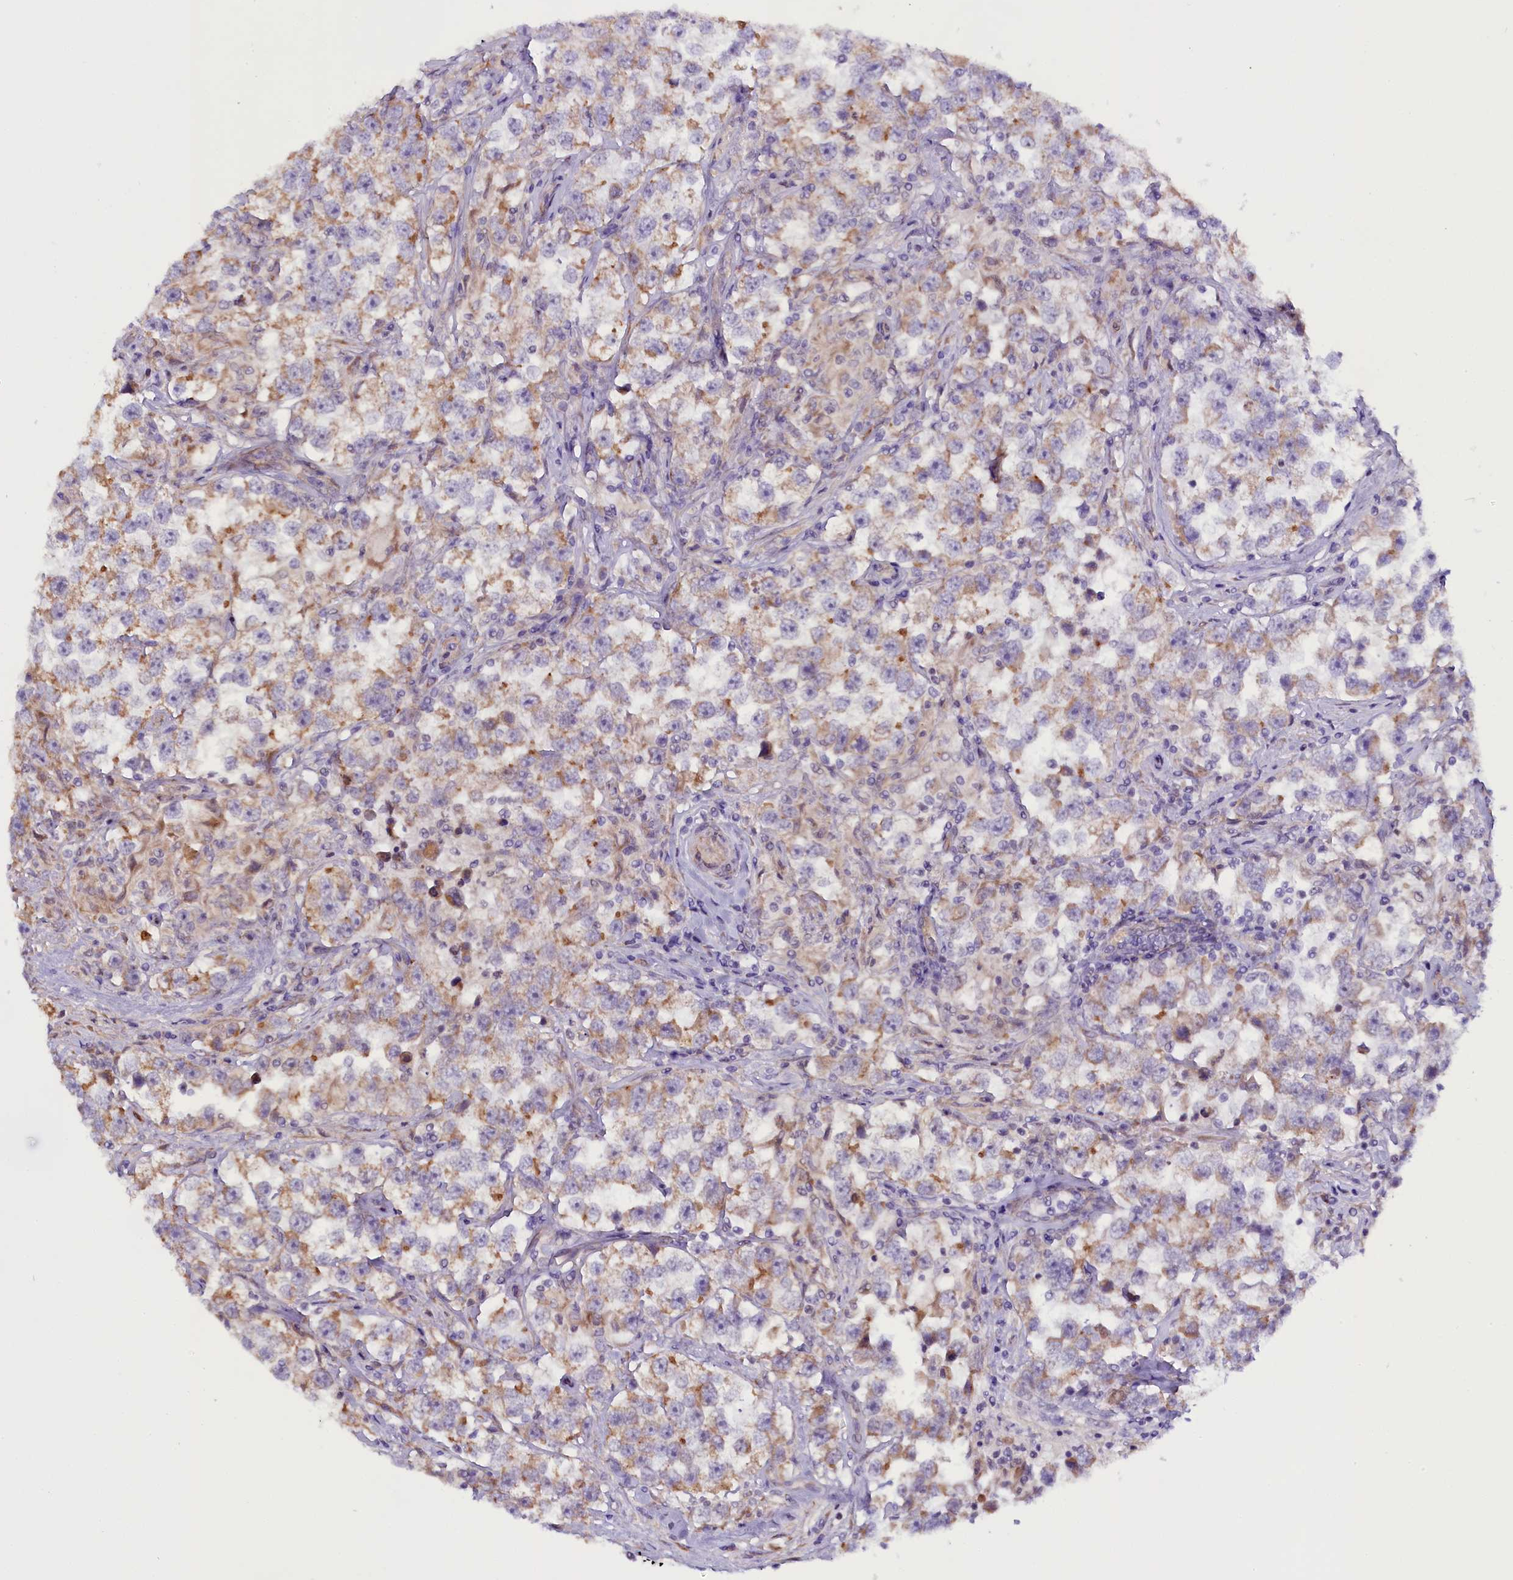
{"staining": {"intensity": "weak", "quantity": "25%-75%", "location": "cytoplasmic/membranous"}, "tissue": "testis cancer", "cell_type": "Tumor cells", "image_type": "cancer", "snomed": [{"axis": "morphology", "description": "Seminoma, NOS"}, {"axis": "topography", "description": "Testis"}], "caption": "Testis seminoma tissue demonstrates weak cytoplasmic/membranous positivity in about 25%-75% of tumor cells Immunohistochemistry (ihc) stains the protein of interest in brown and the nuclei are stained blue.", "gene": "UACA", "patient": {"sex": "male", "age": 46}}